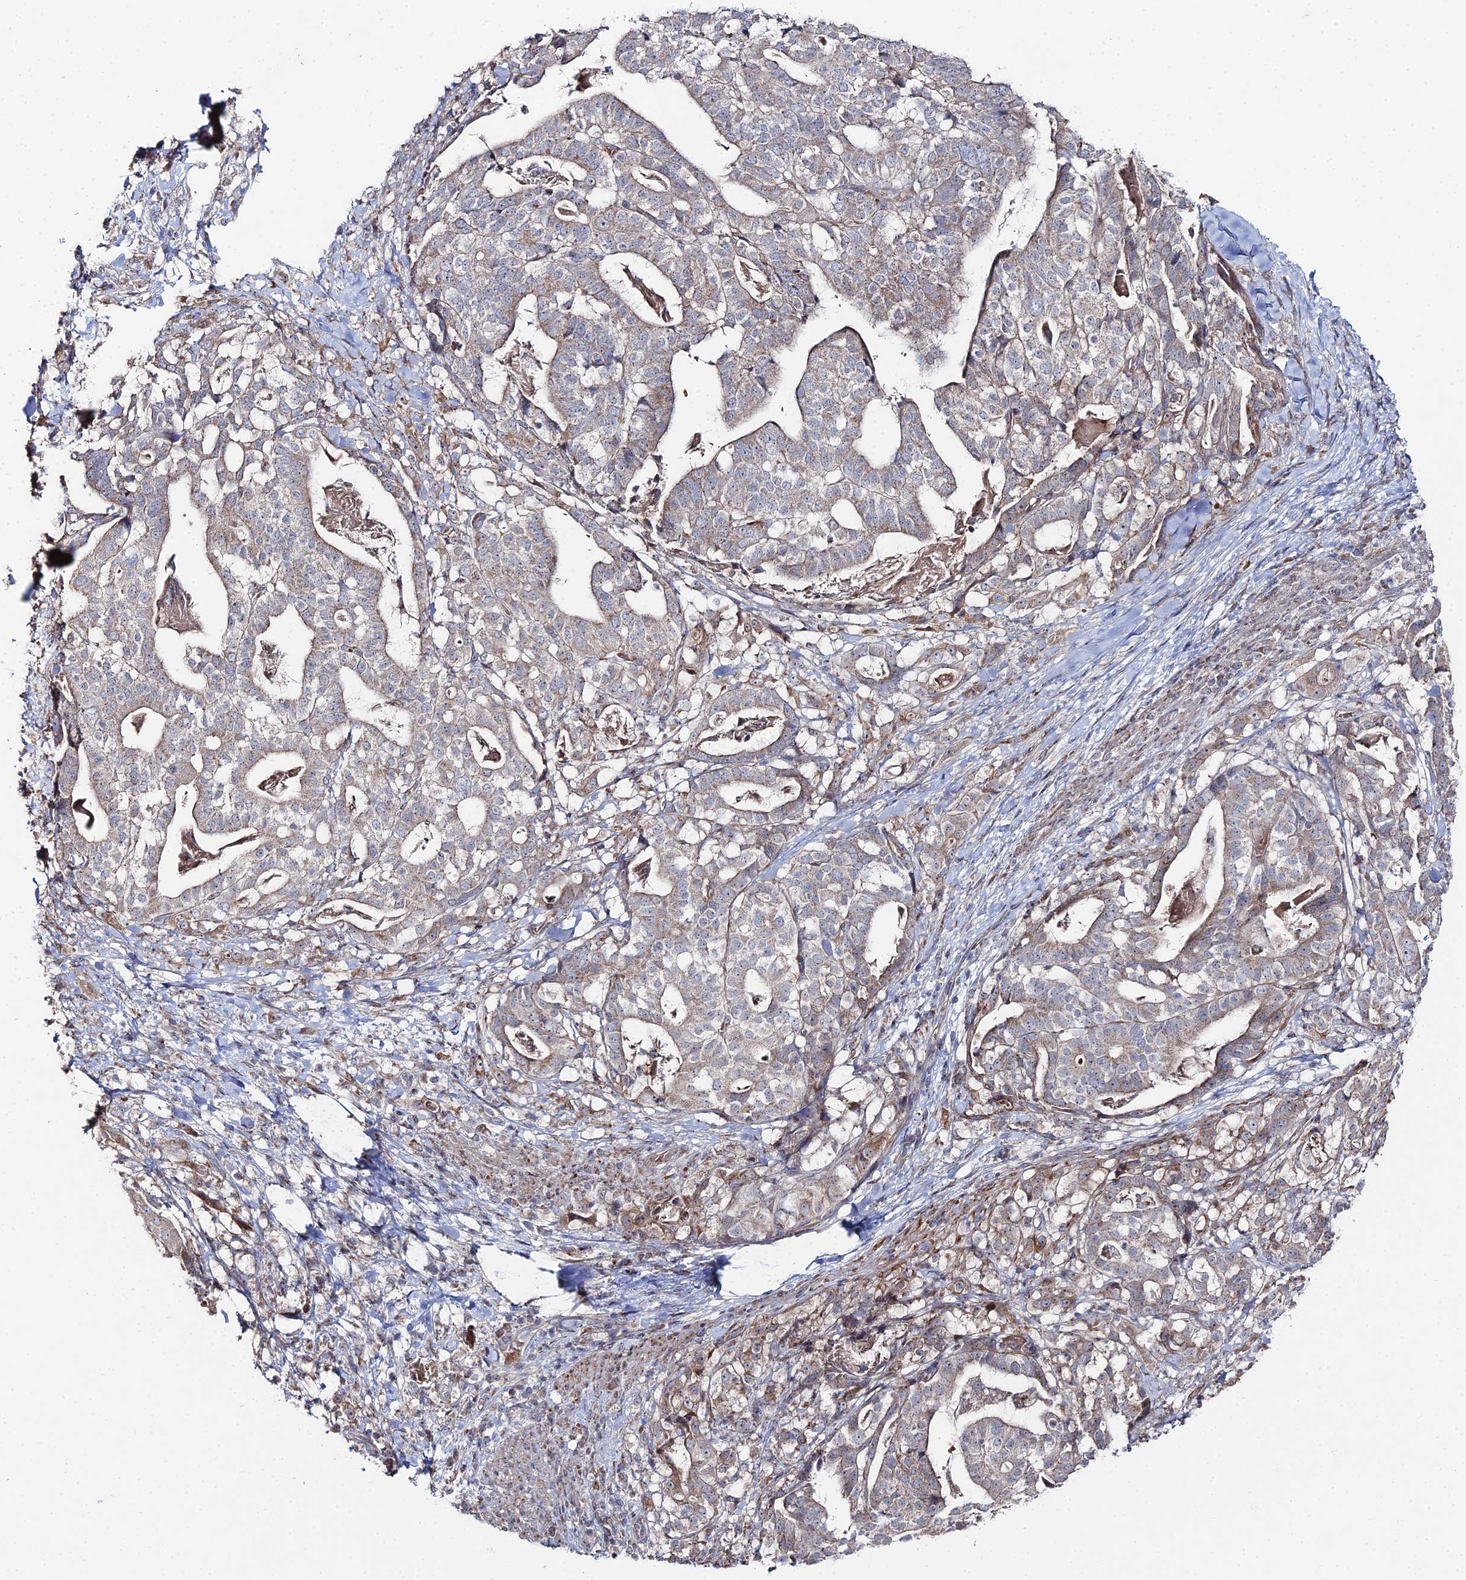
{"staining": {"intensity": "weak", "quantity": "<25%", "location": "cytoplasmic/membranous"}, "tissue": "stomach cancer", "cell_type": "Tumor cells", "image_type": "cancer", "snomed": [{"axis": "morphology", "description": "Adenocarcinoma, NOS"}, {"axis": "topography", "description": "Stomach"}], "caption": "Stomach cancer was stained to show a protein in brown. There is no significant positivity in tumor cells. (Stains: DAB immunohistochemistry with hematoxylin counter stain, Microscopy: brightfield microscopy at high magnification).", "gene": "SGMS1", "patient": {"sex": "male", "age": 48}}